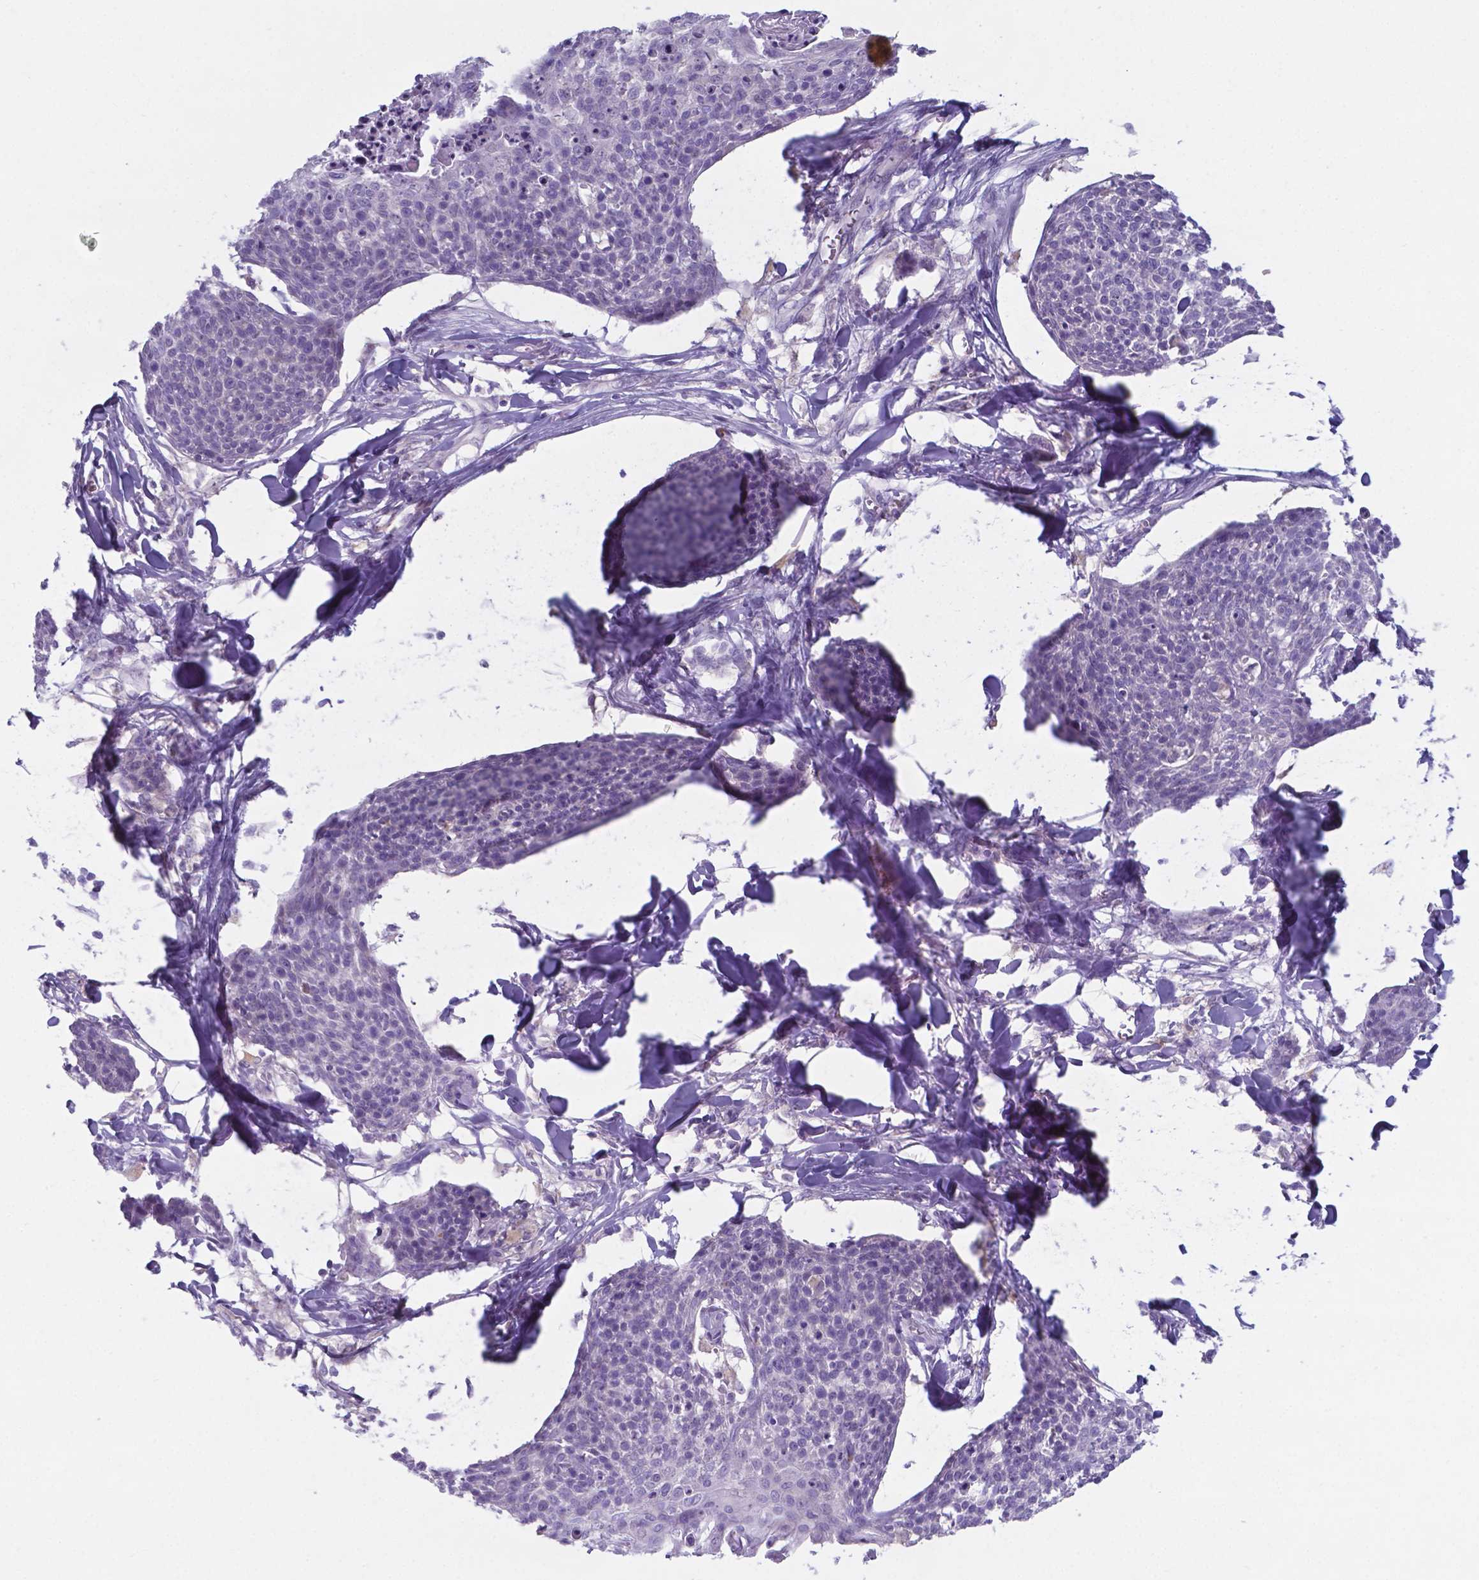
{"staining": {"intensity": "negative", "quantity": "none", "location": "none"}, "tissue": "skin cancer", "cell_type": "Tumor cells", "image_type": "cancer", "snomed": [{"axis": "morphology", "description": "Squamous cell carcinoma, NOS"}, {"axis": "topography", "description": "Skin"}, {"axis": "topography", "description": "Vulva"}], "caption": "Protein analysis of skin cancer (squamous cell carcinoma) exhibits no significant positivity in tumor cells.", "gene": "AP5B1", "patient": {"sex": "female", "age": 75}}